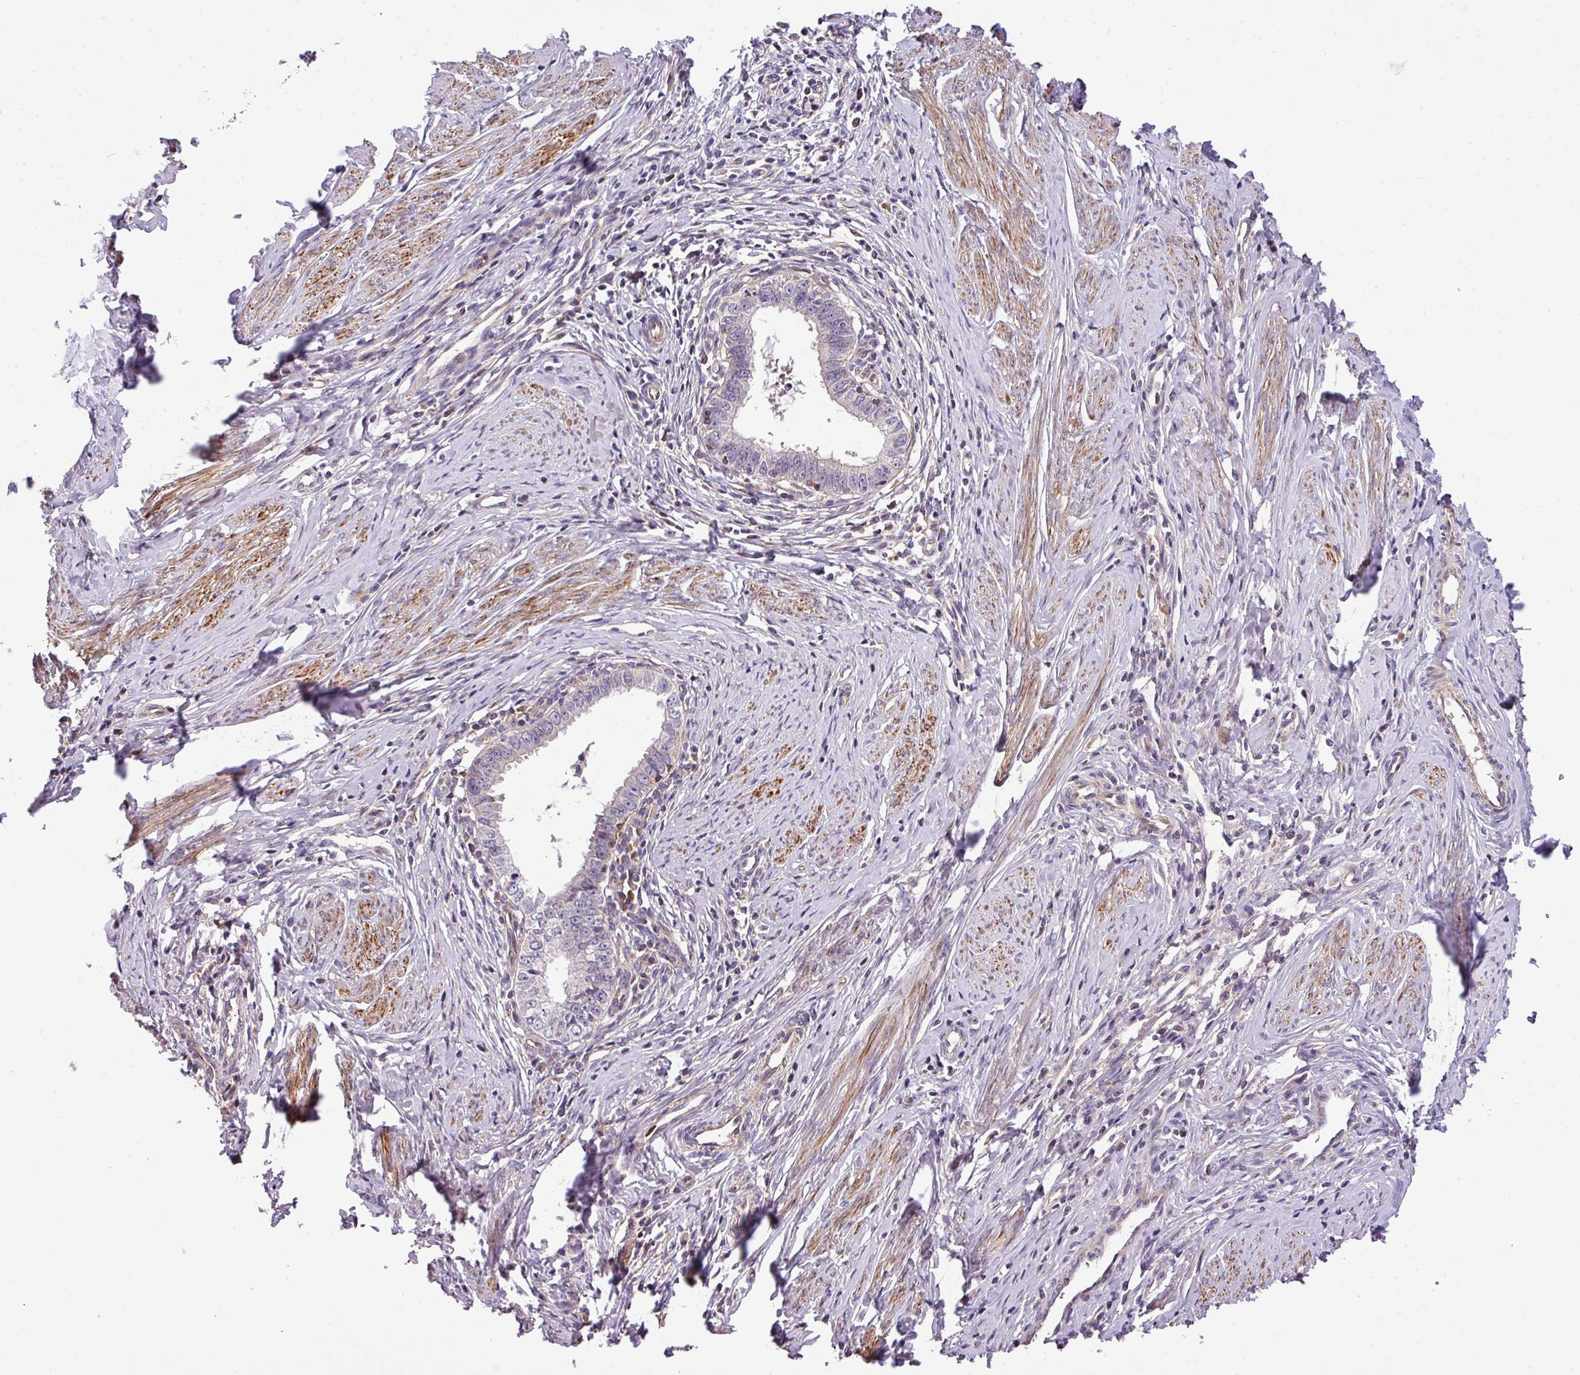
{"staining": {"intensity": "negative", "quantity": "none", "location": "none"}, "tissue": "cervical cancer", "cell_type": "Tumor cells", "image_type": "cancer", "snomed": [{"axis": "morphology", "description": "Adenocarcinoma, NOS"}, {"axis": "topography", "description": "Cervix"}], "caption": "Human cervical adenocarcinoma stained for a protein using immunohistochemistry shows no positivity in tumor cells.", "gene": "CASS4", "patient": {"sex": "female", "age": 36}}